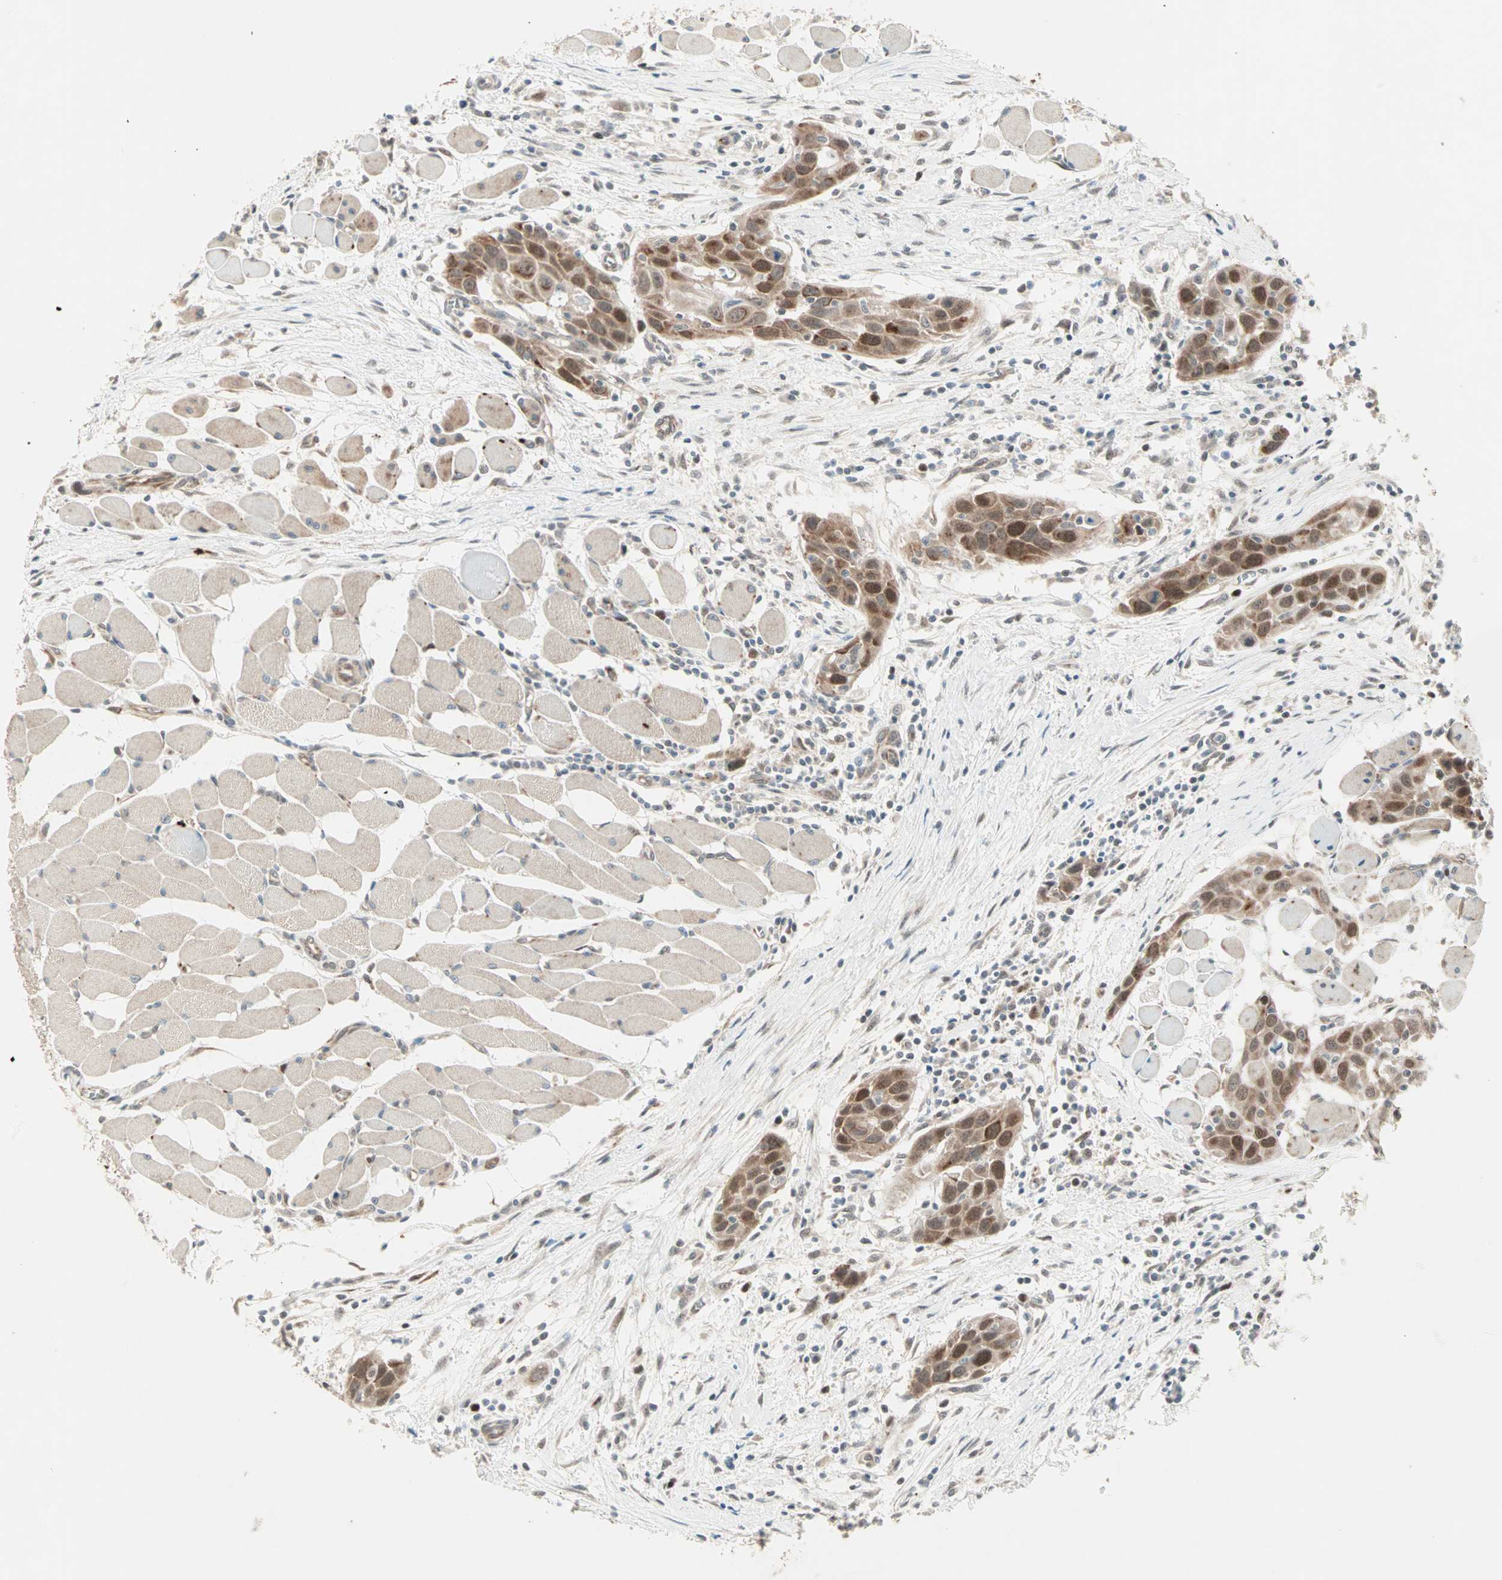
{"staining": {"intensity": "moderate", "quantity": ">75%", "location": "cytoplasmic/membranous,nuclear"}, "tissue": "head and neck cancer", "cell_type": "Tumor cells", "image_type": "cancer", "snomed": [{"axis": "morphology", "description": "Squamous cell carcinoma, NOS"}, {"axis": "topography", "description": "Oral tissue"}, {"axis": "topography", "description": "Head-Neck"}], "caption": "Protein staining of head and neck cancer tissue demonstrates moderate cytoplasmic/membranous and nuclear staining in approximately >75% of tumor cells.", "gene": "ZNF37A", "patient": {"sex": "female", "age": 50}}